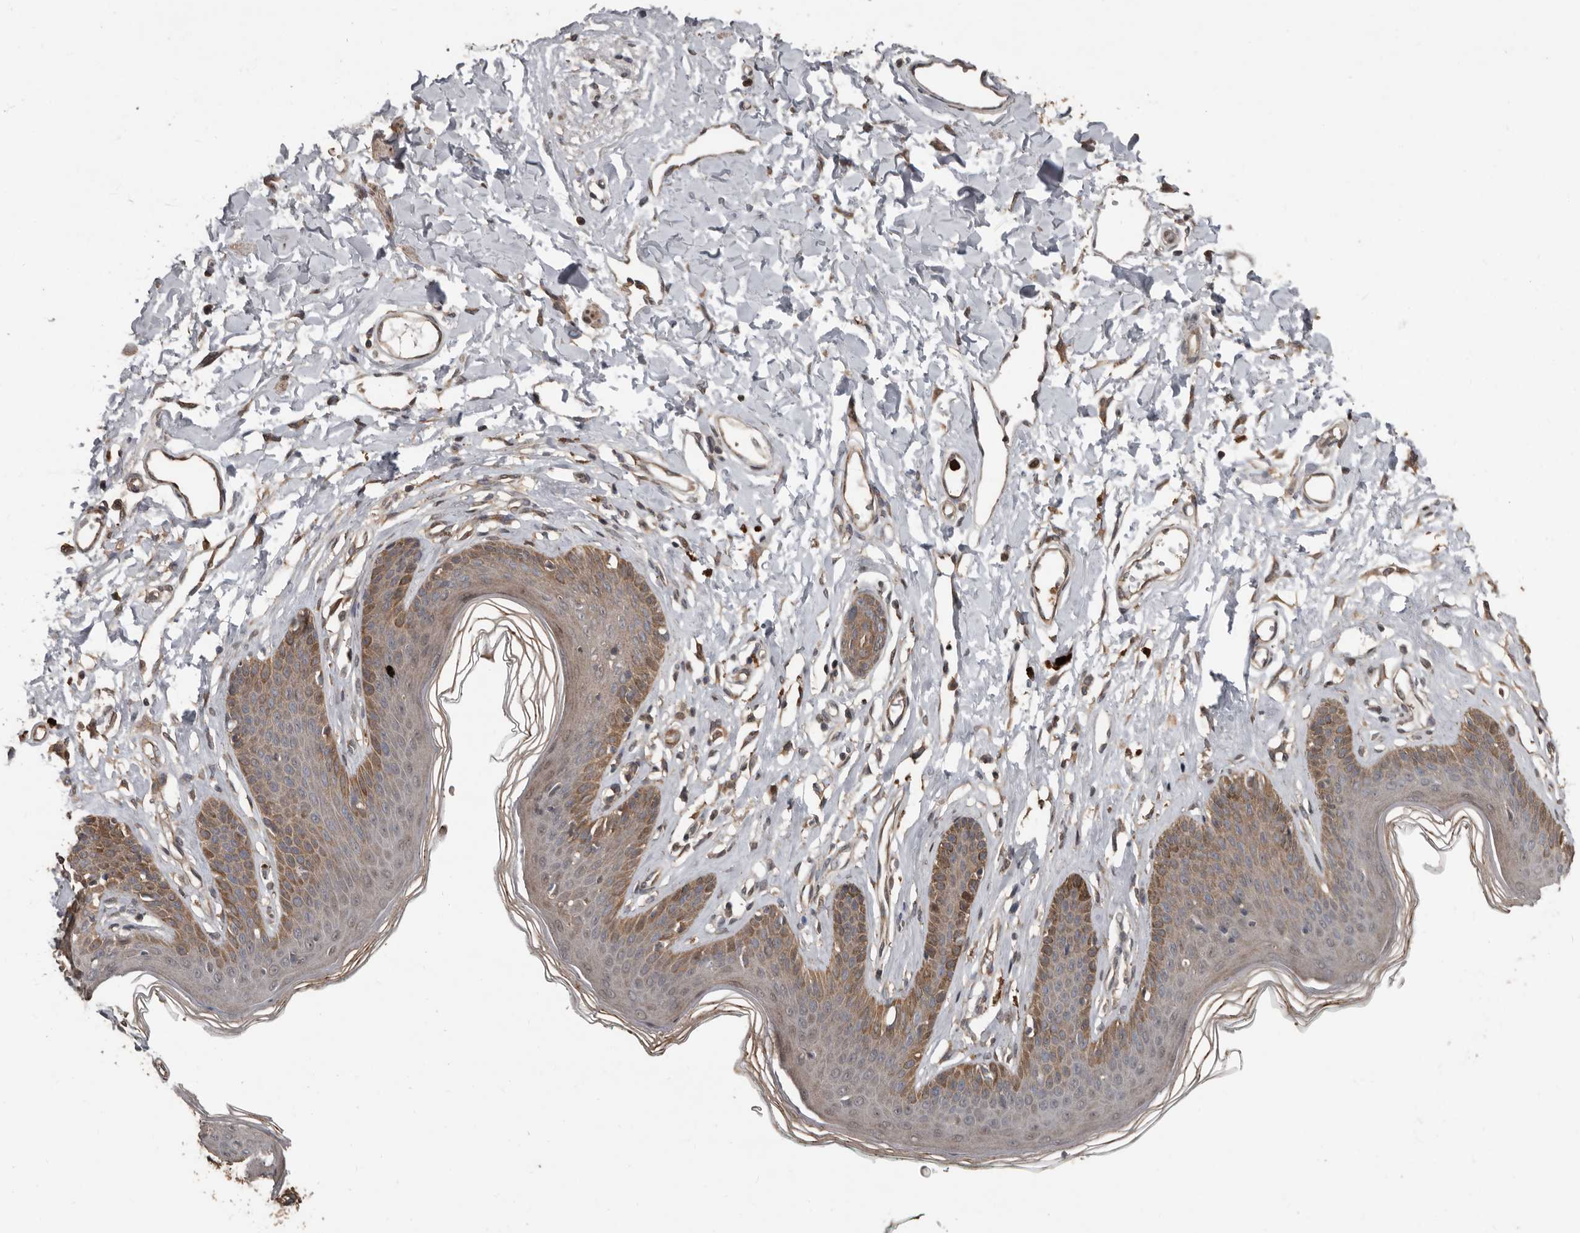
{"staining": {"intensity": "moderate", "quantity": "25%-75%", "location": "cytoplasmic/membranous,nuclear"}, "tissue": "skin", "cell_type": "Epidermal cells", "image_type": "normal", "snomed": [{"axis": "morphology", "description": "Normal tissue, NOS"}, {"axis": "morphology", "description": "Squamous cell carcinoma, NOS"}, {"axis": "topography", "description": "Vulva"}], "caption": "Protein expression analysis of normal human skin reveals moderate cytoplasmic/membranous,nuclear staining in approximately 25%-75% of epidermal cells. The staining was performed using DAB (3,3'-diaminobenzidine) to visualize the protein expression in brown, while the nuclei were stained in blue with hematoxylin (Magnification: 20x).", "gene": "FSBP", "patient": {"sex": "female", "age": 85}}